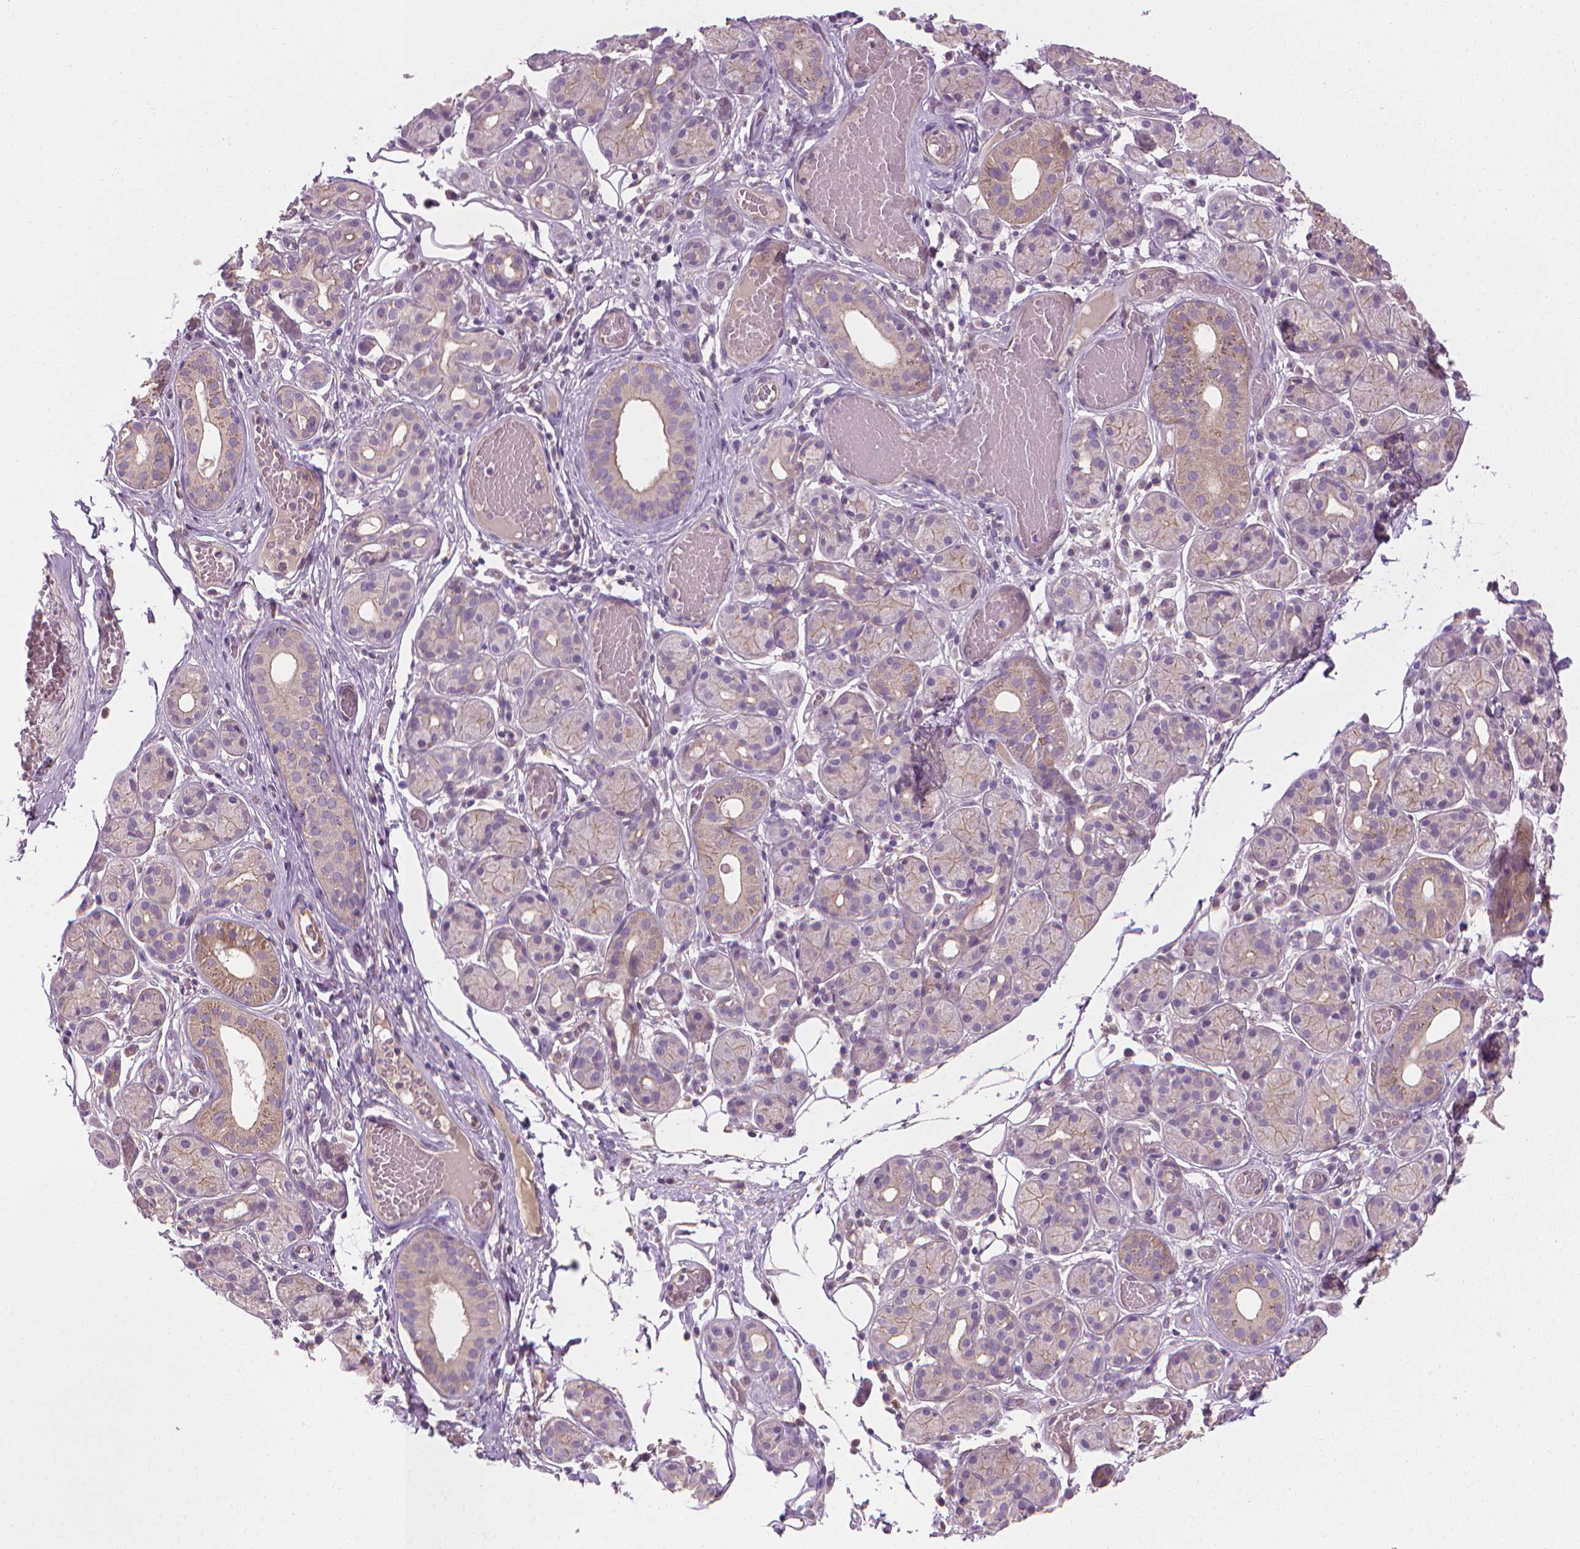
{"staining": {"intensity": "moderate", "quantity": "<25%", "location": "cytoplasmic/membranous"}, "tissue": "salivary gland", "cell_type": "Glandular cells", "image_type": "normal", "snomed": [{"axis": "morphology", "description": "Normal tissue, NOS"}, {"axis": "topography", "description": "Salivary gland"}, {"axis": "topography", "description": "Peripheral nerve tissue"}], "caption": "A brown stain shows moderate cytoplasmic/membranous positivity of a protein in glandular cells of unremarkable salivary gland. (Brightfield microscopy of DAB IHC at high magnification).", "gene": "RIIAD1", "patient": {"sex": "male", "age": 71}}